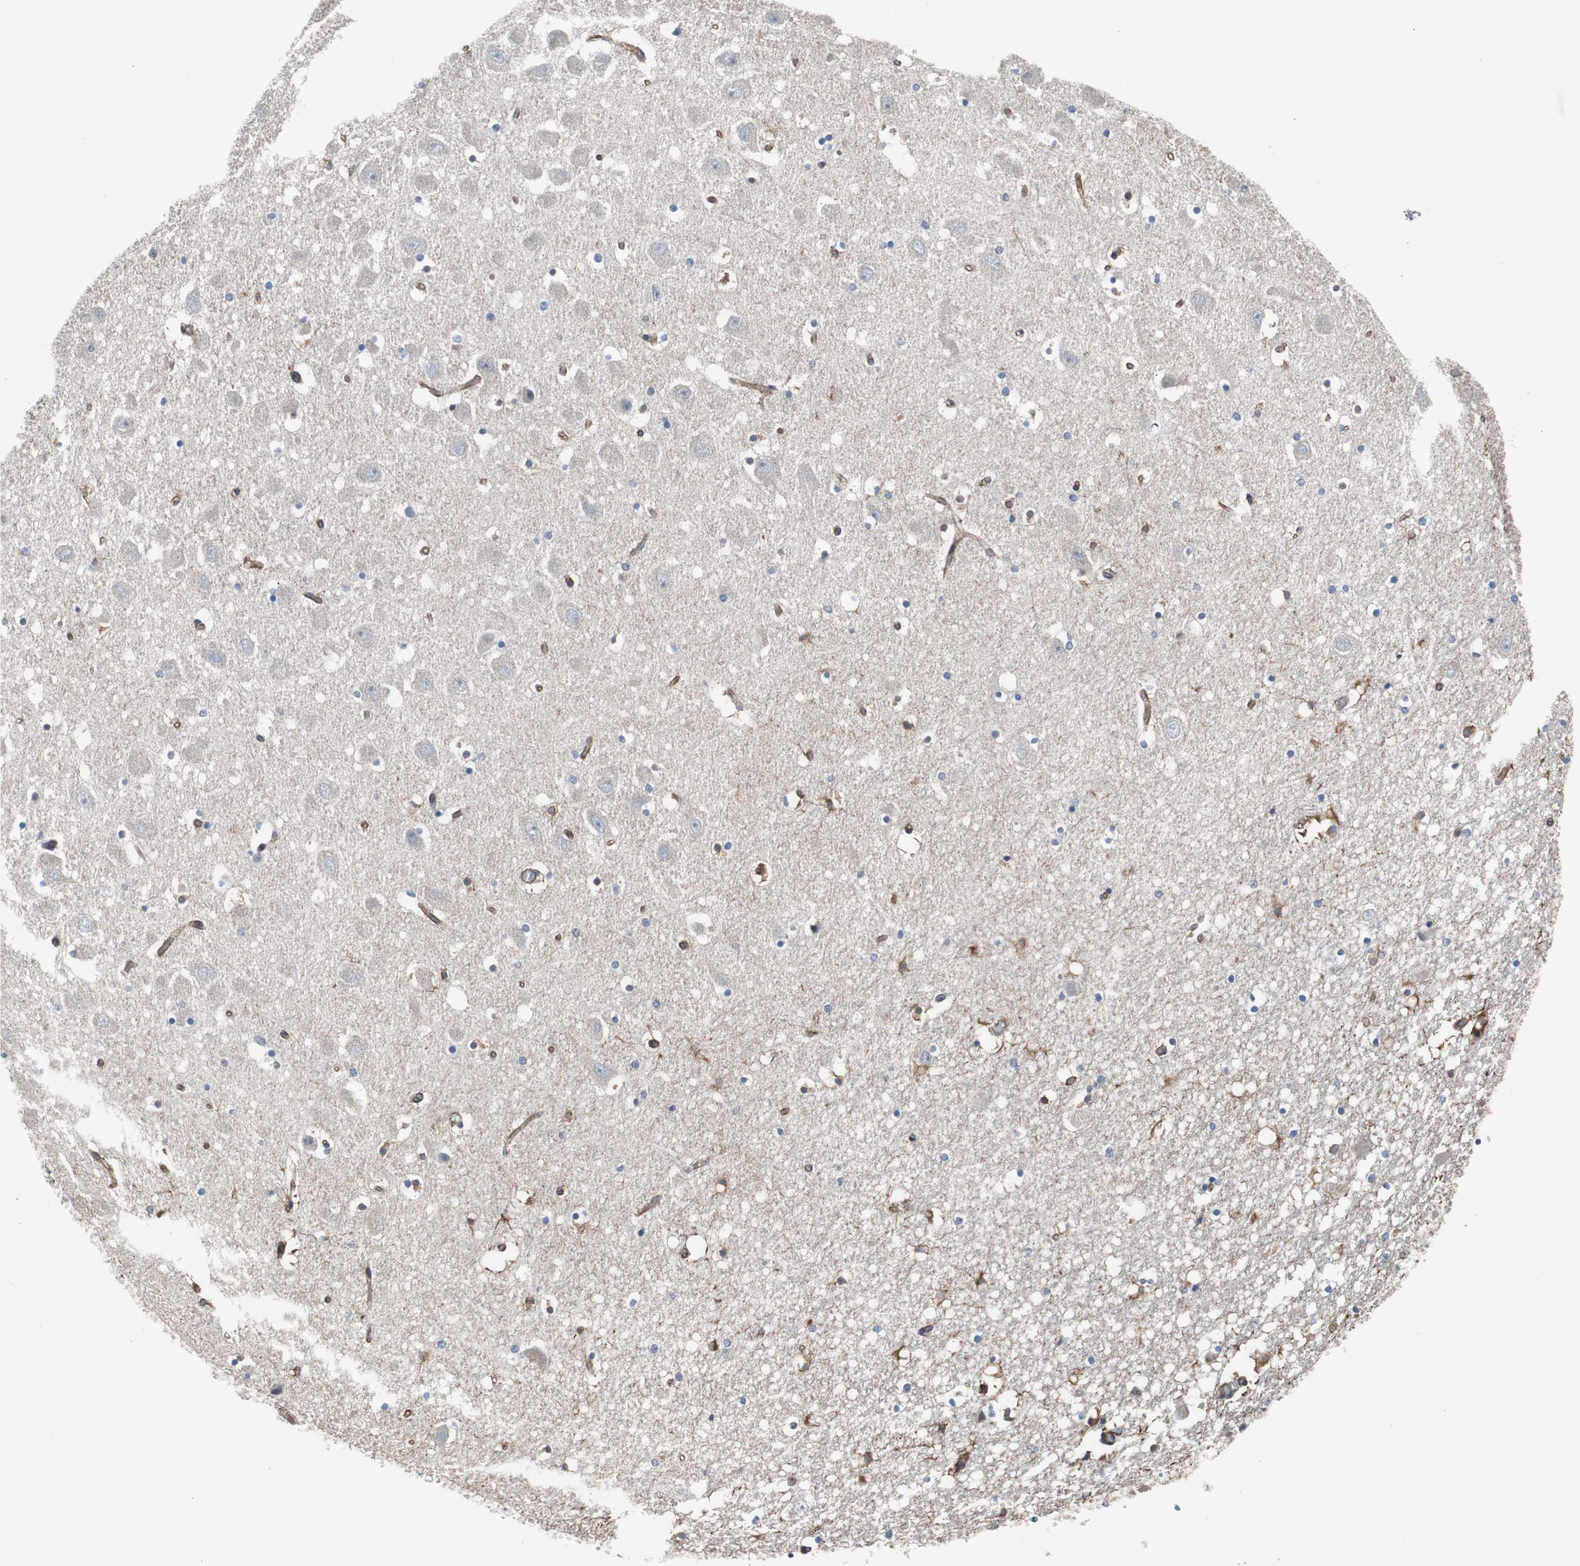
{"staining": {"intensity": "negative", "quantity": "none", "location": "none"}, "tissue": "hippocampus", "cell_type": "Glial cells", "image_type": "normal", "snomed": [{"axis": "morphology", "description": "Normal tissue, NOS"}, {"axis": "topography", "description": "Hippocampus"}], "caption": "A high-resolution micrograph shows immunohistochemistry (IHC) staining of normal hippocampus, which exhibits no significant staining in glial cells. (Immunohistochemistry (ihc), brightfield microscopy, high magnification).", "gene": "KIF3B", "patient": {"sex": "male", "age": 45}}